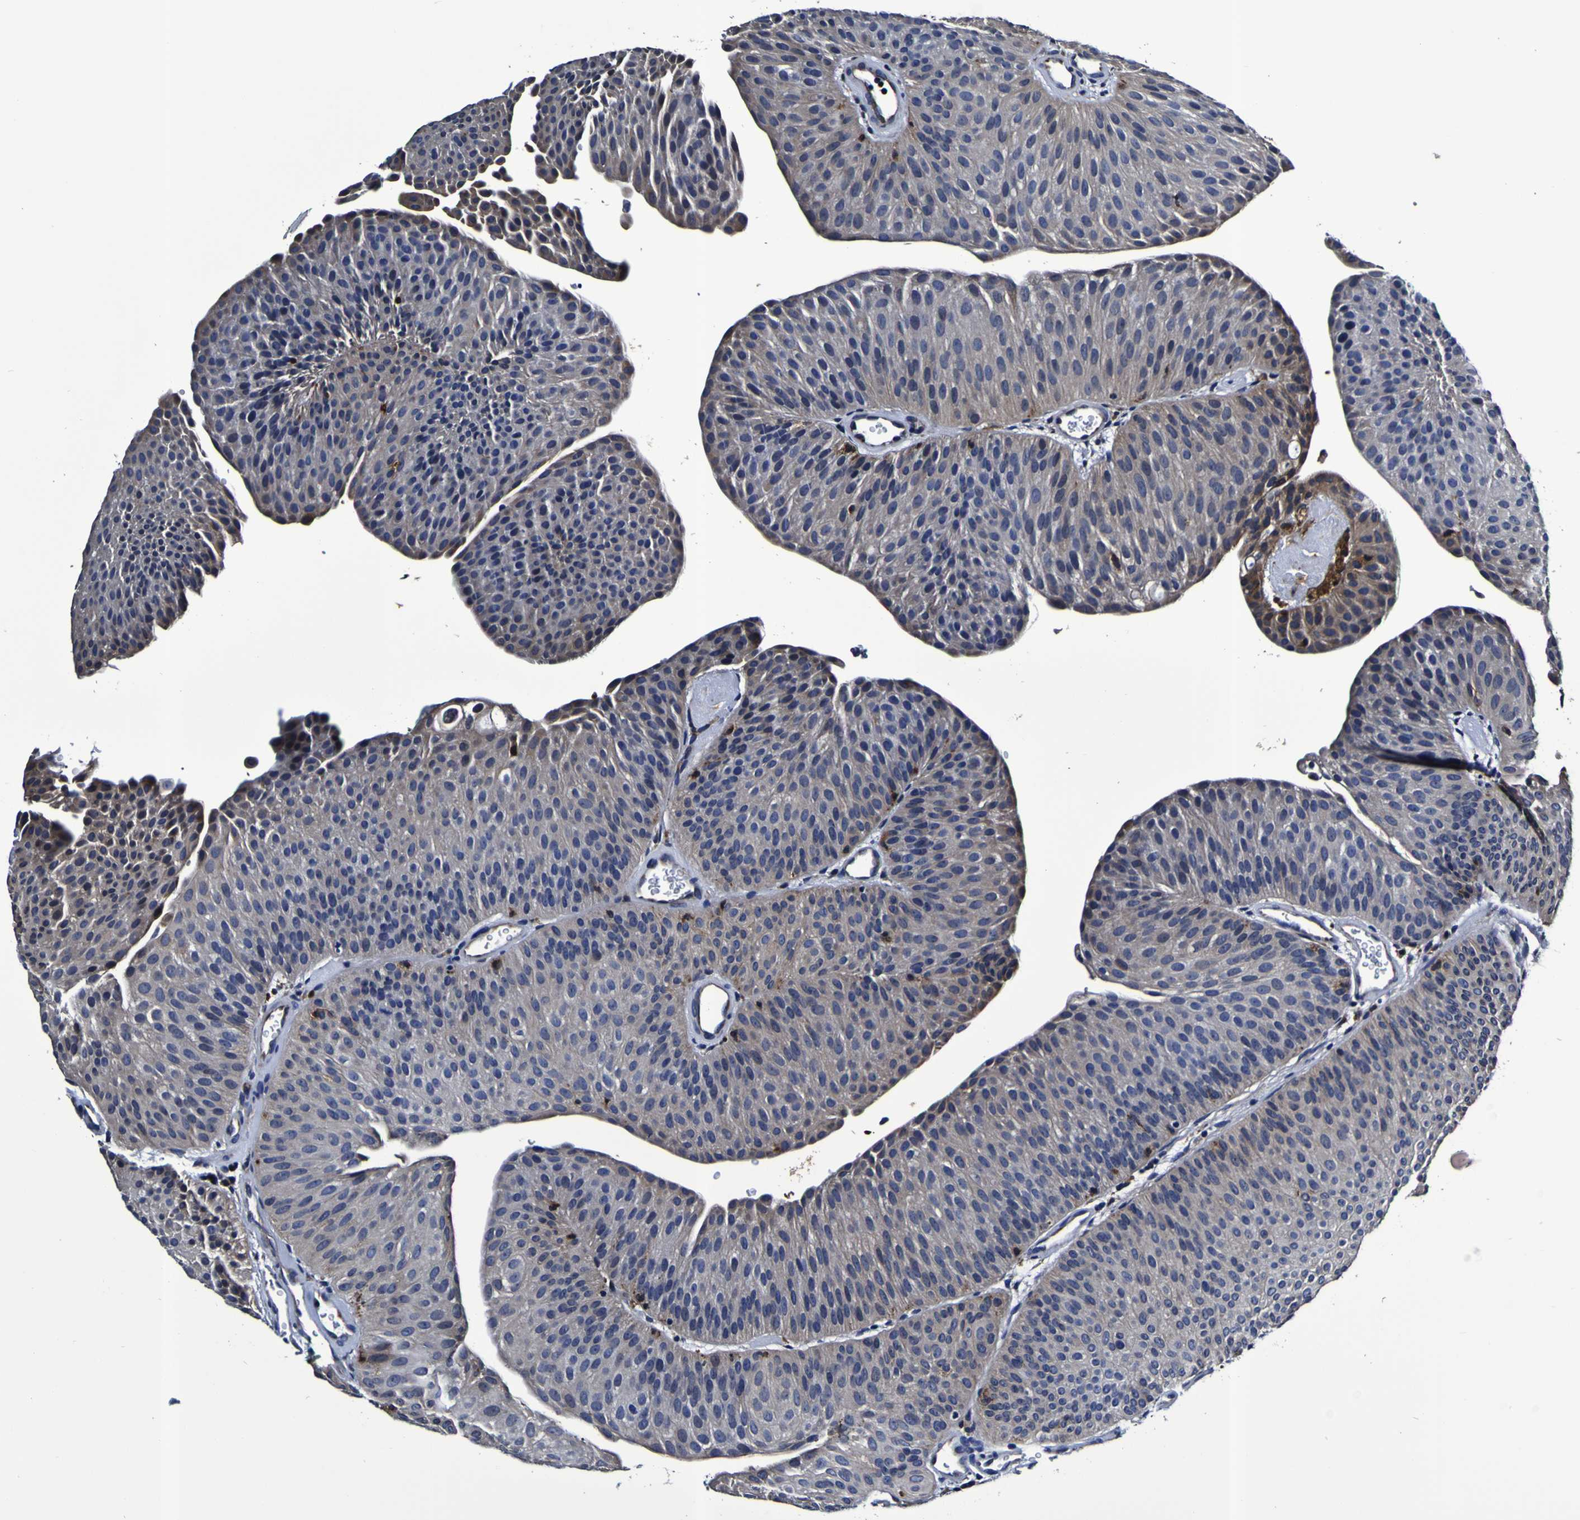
{"staining": {"intensity": "weak", "quantity": "25%-75%", "location": "cytoplasmic/membranous"}, "tissue": "urothelial cancer", "cell_type": "Tumor cells", "image_type": "cancer", "snomed": [{"axis": "morphology", "description": "Urothelial carcinoma, Low grade"}, {"axis": "topography", "description": "Urinary bladder"}], "caption": "Human urothelial carcinoma (low-grade) stained with a brown dye shows weak cytoplasmic/membranous positive positivity in about 25%-75% of tumor cells.", "gene": "GPX1", "patient": {"sex": "female", "age": 60}}